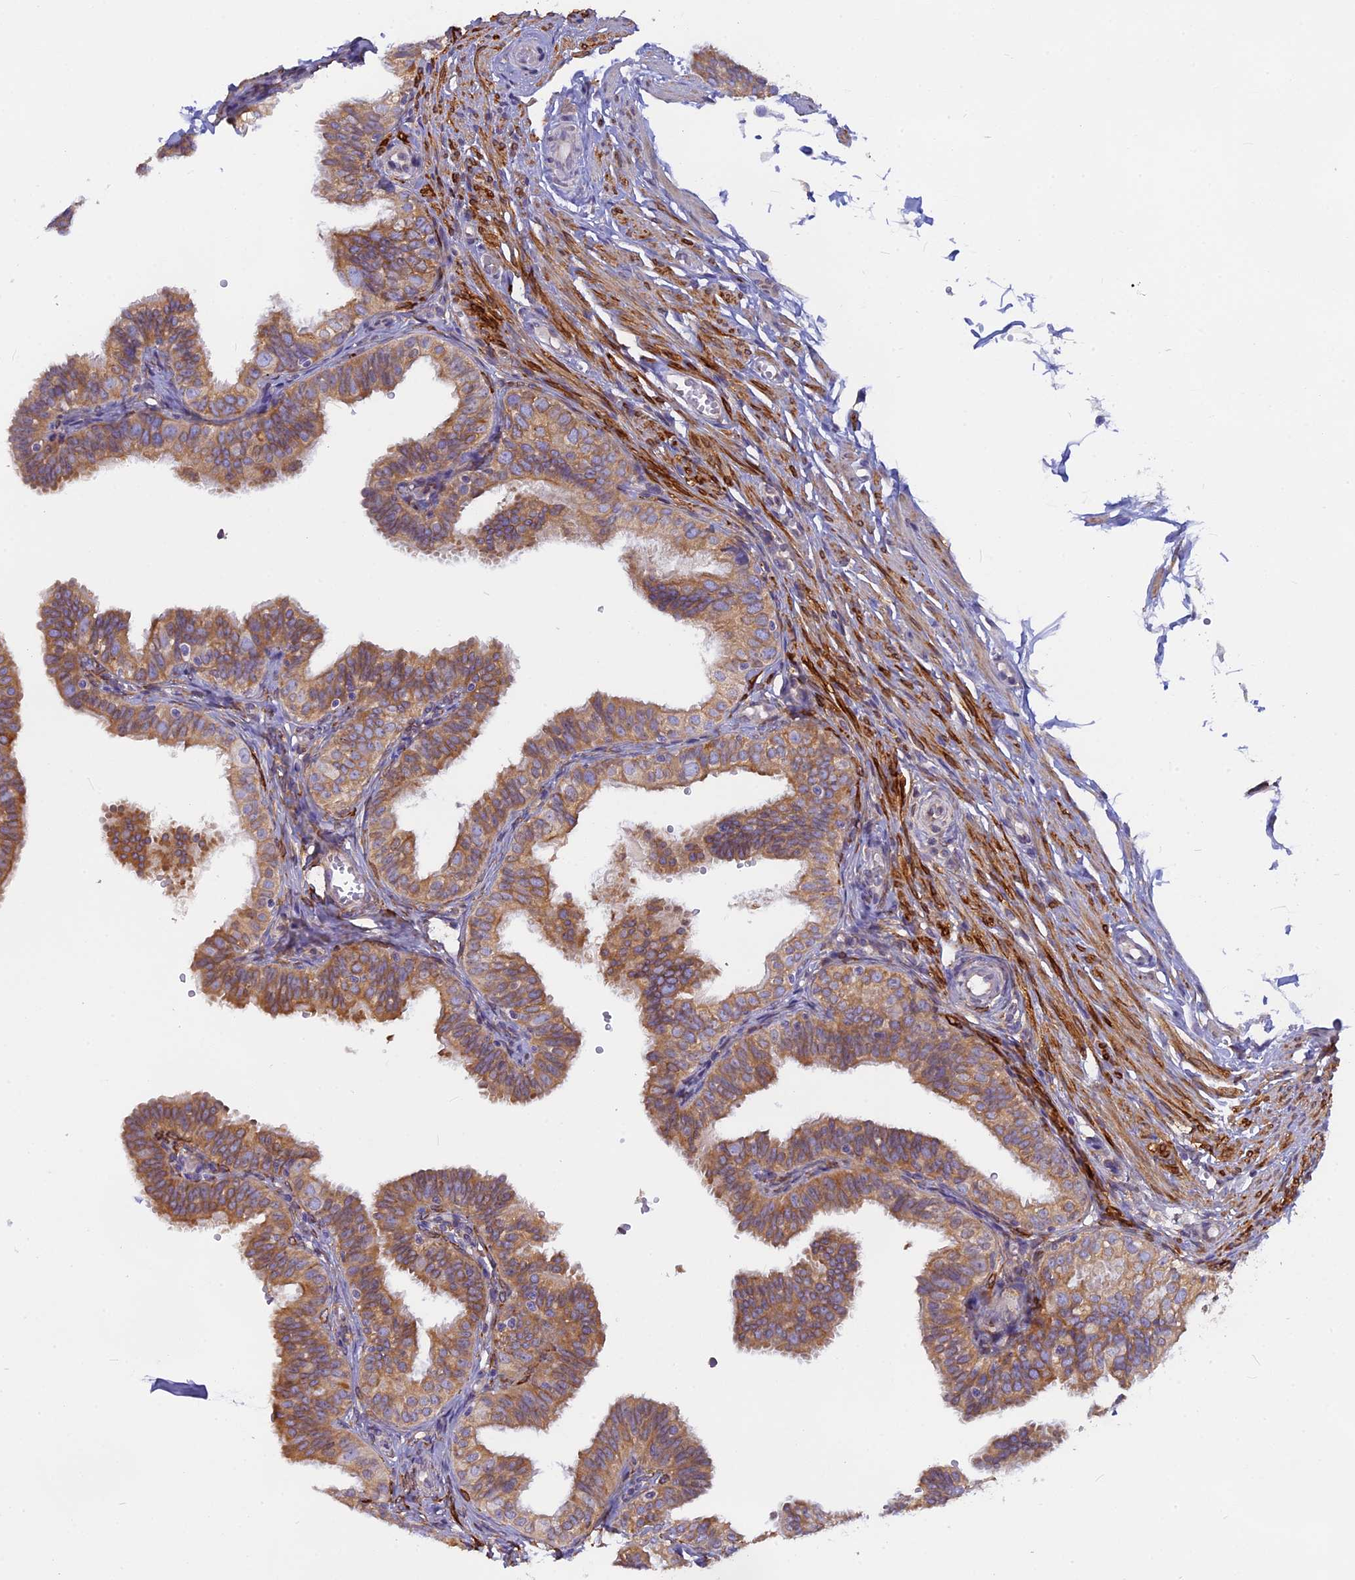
{"staining": {"intensity": "moderate", "quantity": ">75%", "location": "cytoplasmic/membranous"}, "tissue": "fallopian tube", "cell_type": "Glandular cells", "image_type": "normal", "snomed": [{"axis": "morphology", "description": "Normal tissue, NOS"}, {"axis": "topography", "description": "Fallopian tube"}], "caption": "The micrograph displays staining of benign fallopian tube, revealing moderate cytoplasmic/membranous protein expression (brown color) within glandular cells. Immunohistochemistry (ihc) stains the protein of interest in brown and the nuclei are stained blue.", "gene": "TLCD1", "patient": {"sex": "female", "age": 35}}